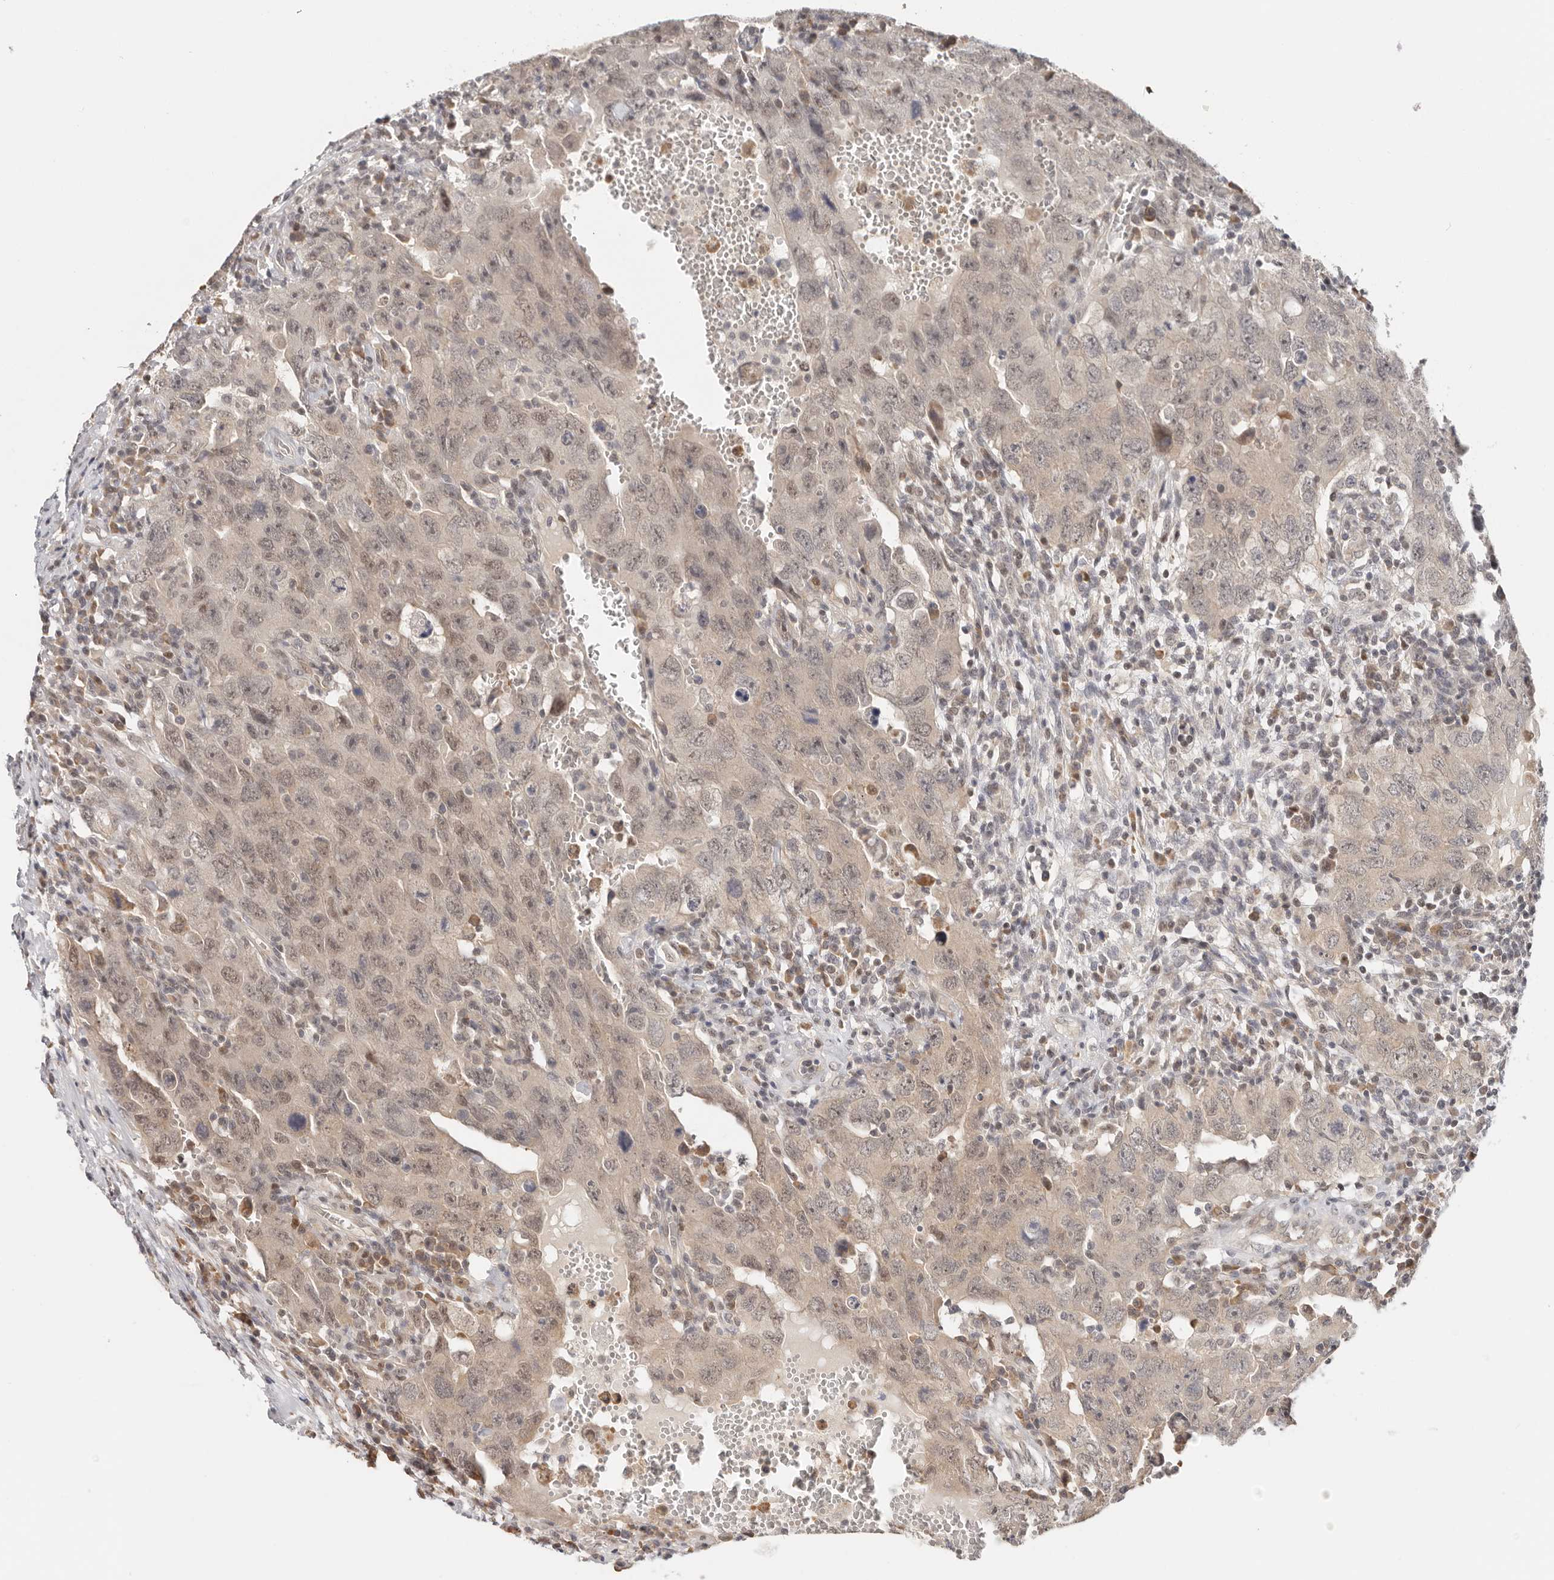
{"staining": {"intensity": "weak", "quantity": "25%-75%", "location": "cytoplasmic/membranous,nuclear"}, "tissue": "testis cancer", "cell_type": "Tumor cells", "image_type": "cancer", "snomed": [{"axis": "morphology", "description": "Carcinoma, Embryonal, NOS"}, {"axis": "topography", "description": "Testis"}], "caption": "This is a histology image of immunohistochemistry staining of testis embryonal carcinoma, which shows weak positivity in the cytoplasmic/membranous and nuclear of tumor cells.", "gene": "LARP7", "patient": {"sex": "male", "age": 26}}